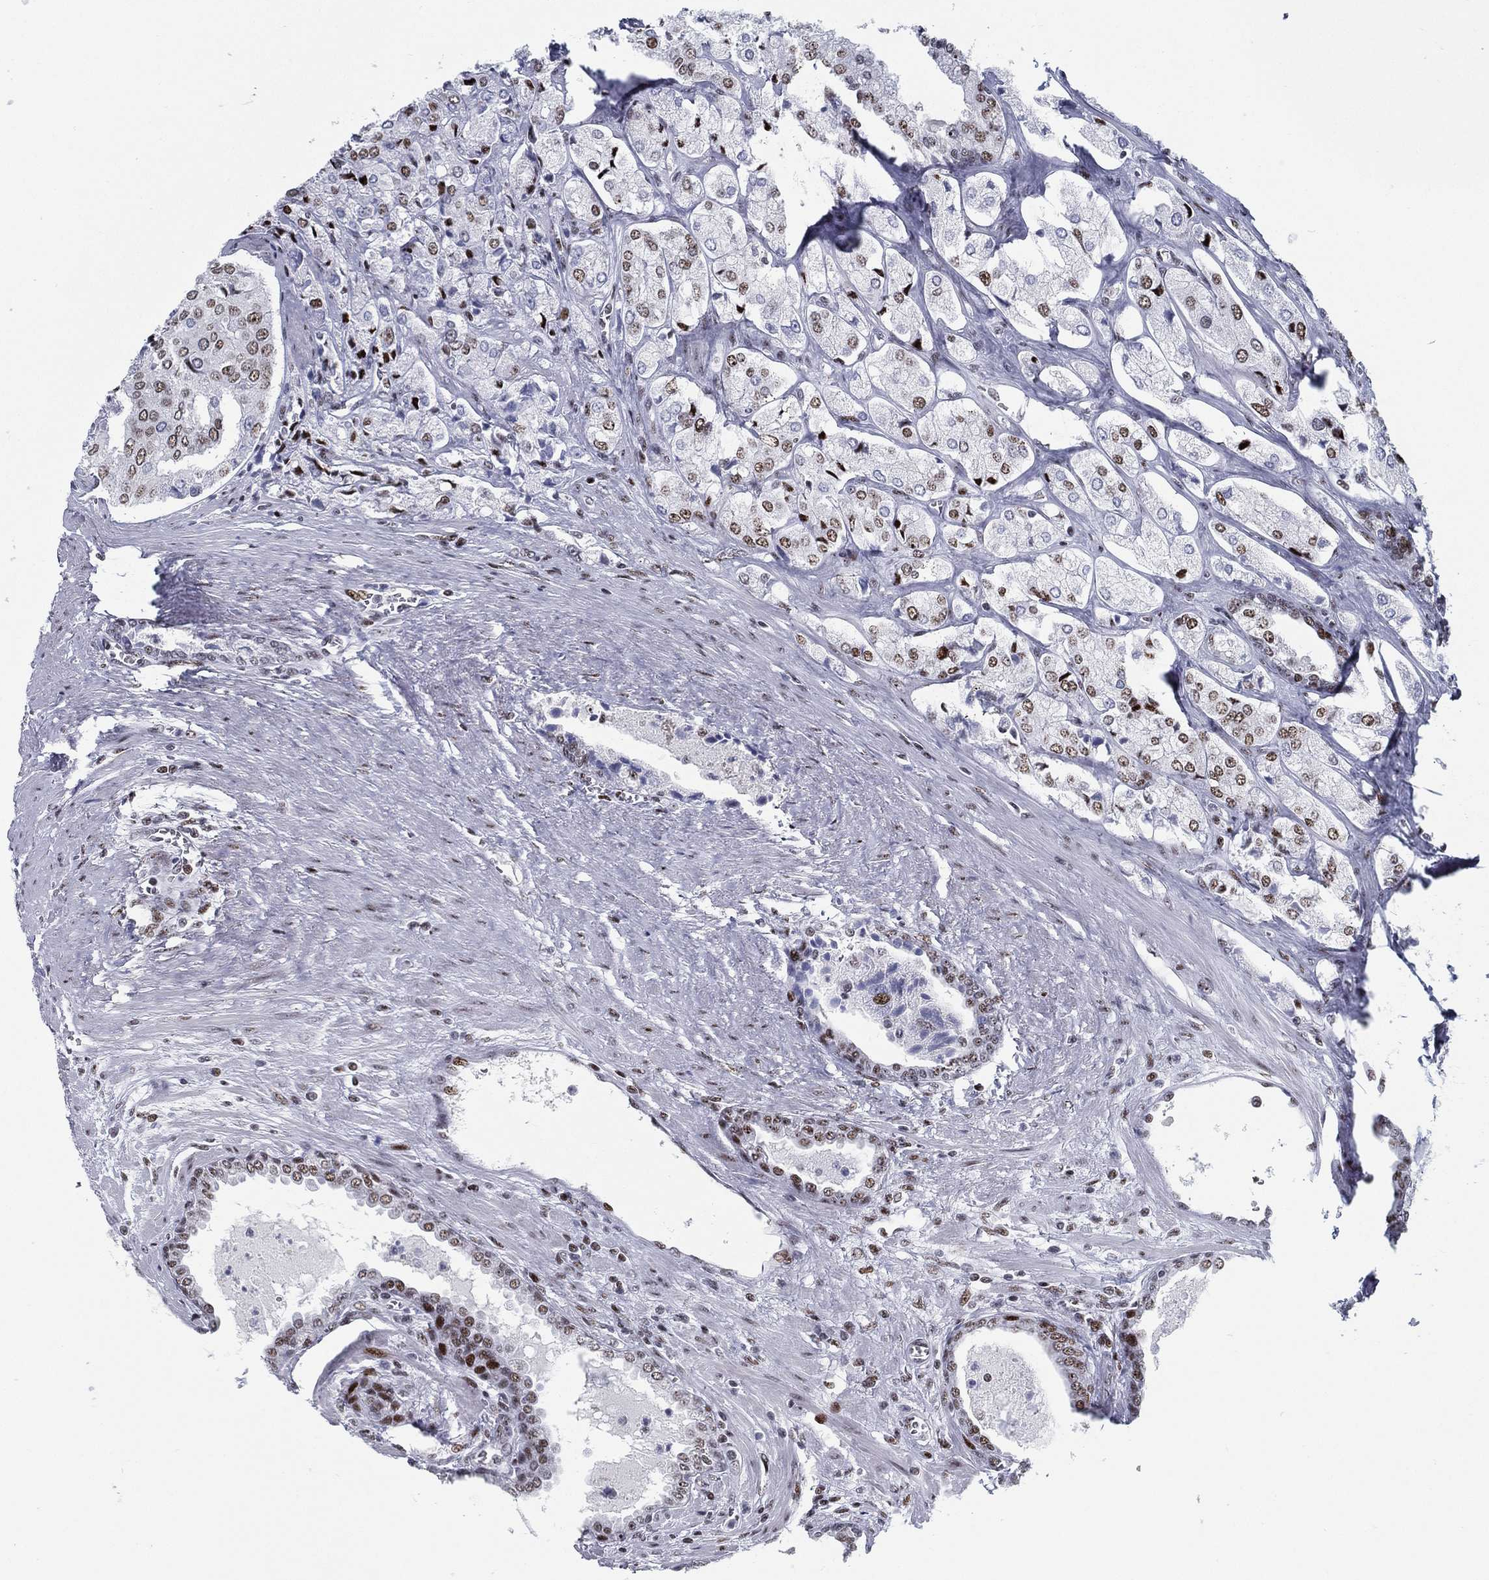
{"staining": {"intensity": "moderate", "quantity": "25%-75%", "location": "nuclear"}, "tissue": "prostate cancer", "cell_type": "Tumor cells", "image_type": "cancer", "snomed": [{"axis": "morphology", "description": "Adenocarcinoma, NOS"}, {"axis": "topography", "description": "Prostate and seminal vesicle, NOS"}, {"axis": "topography", "description": "Prostate"}], "caption": "Prostate adenocarcinoma stained with immunohistochemistry (IHC) displays moderate nuclear expression in approximately 25%-75% of tumor cells.", "gene": "CYB561D2", "patient": {"sex": "male", "age": 67}}